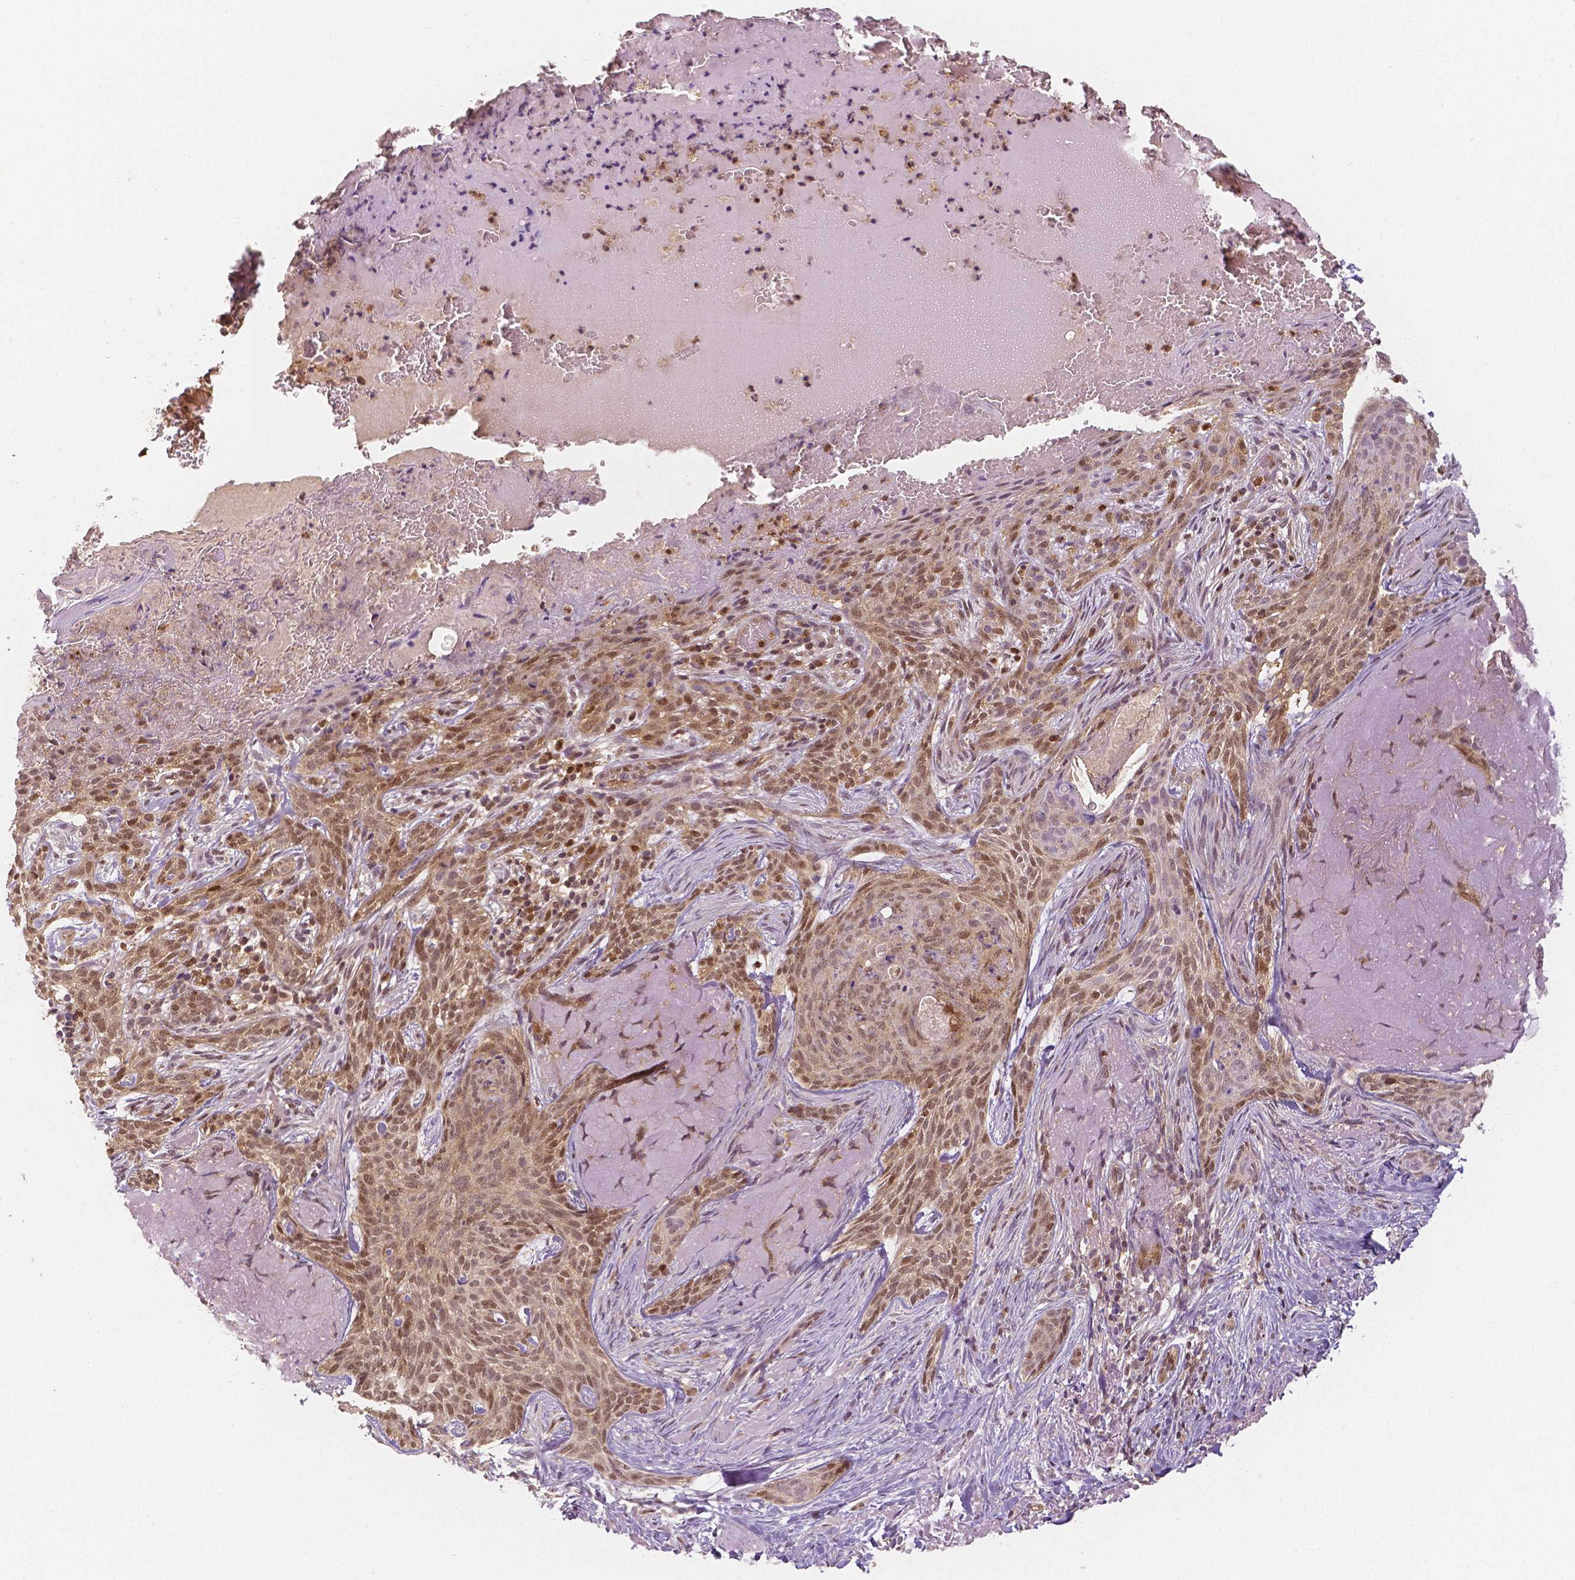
{"staining": {"intensity": "moderate", "quantity": ">75%", "location": "cytoplasmic/membranous,nuclear"}, "tissue": "skin cancer", "cell_type": "Tumor cells", "image_type": "cancer", "snomed": [{"axis": "morphology", "description": "Basal cell carcinoma"}, {"axis": "topography", "description": "Skin"}], "caption": "Human skin cancer stained with a brown dye shows moderate cytoplasmic/membranous and nuclear positive expression in approximately >75% of tumor cells.", "gene": "NAPRT", "patient": {"sex": "male", "age": 84}}